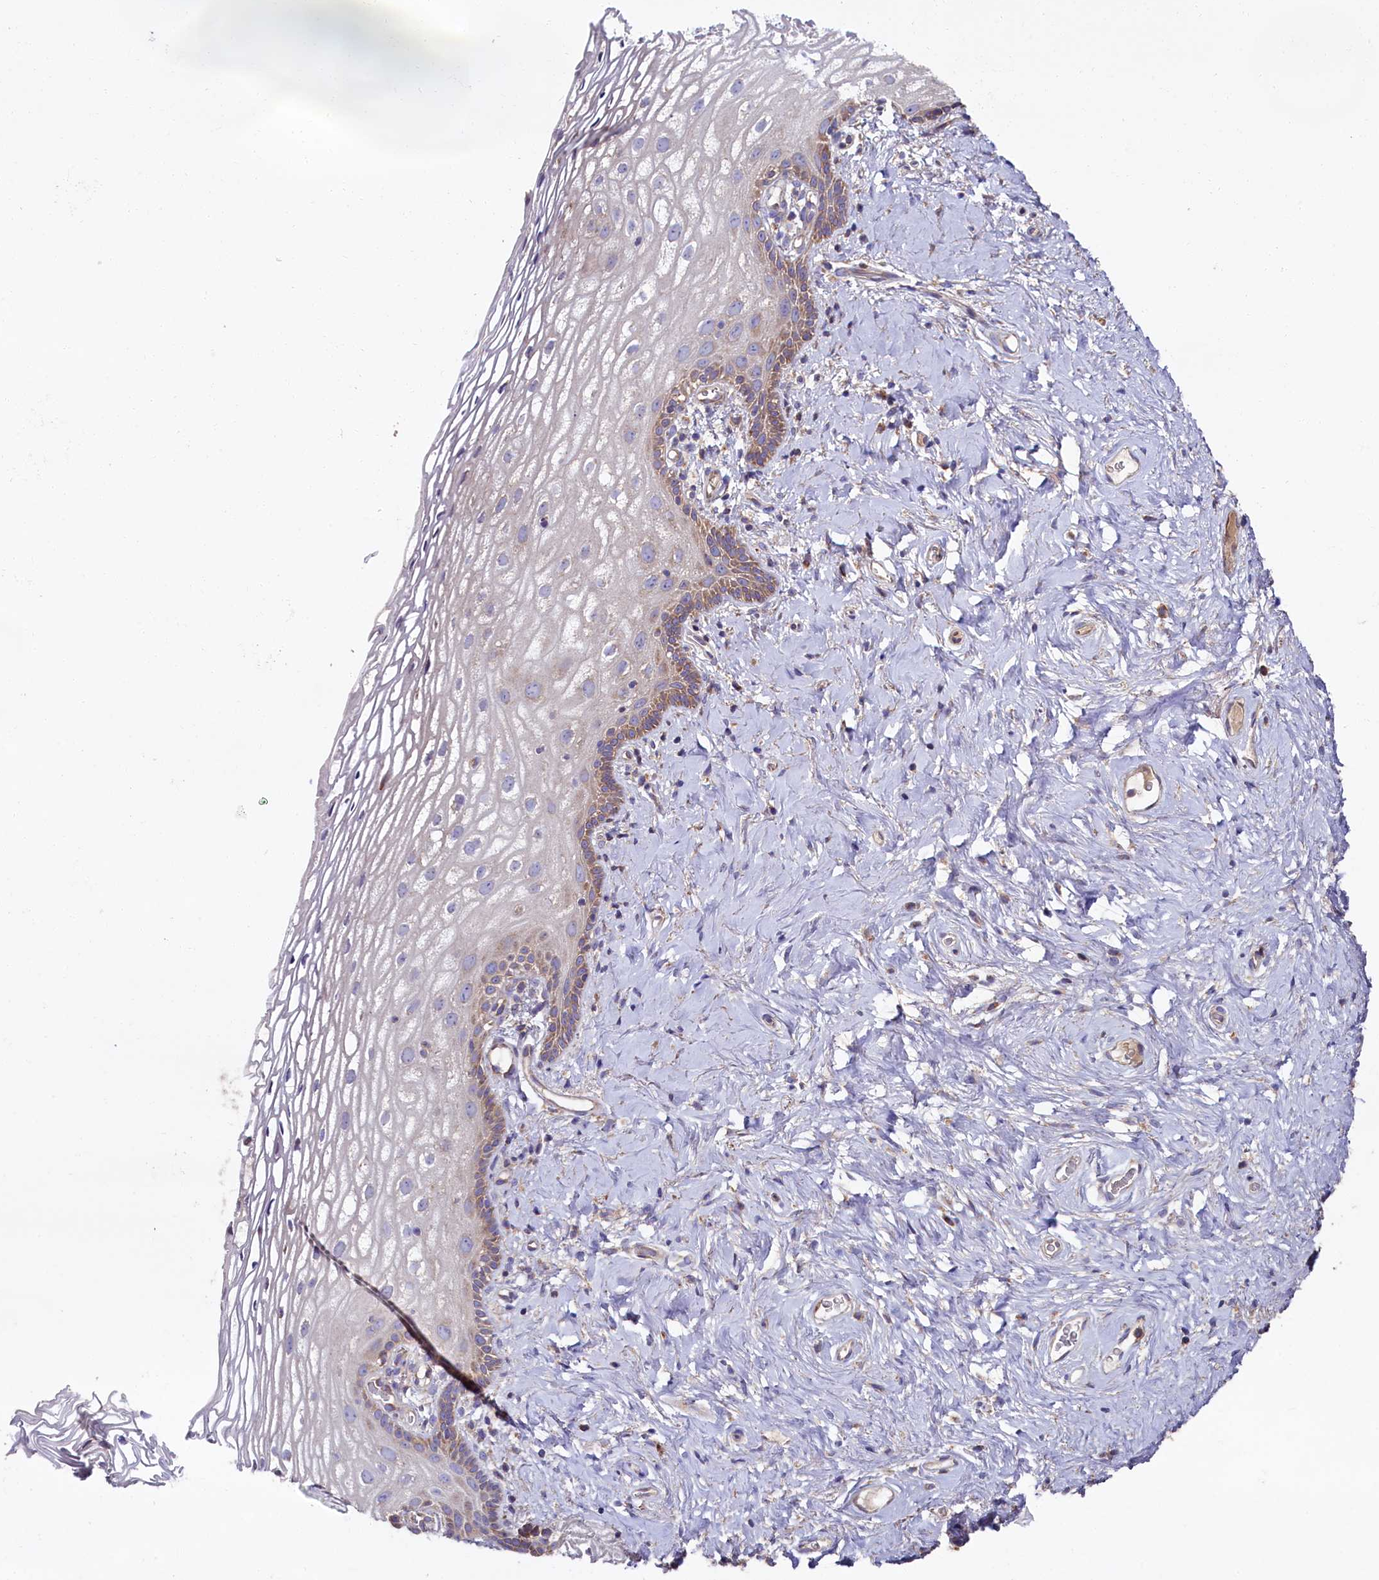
{"staining": {"intensity": "weak", "quantity": "25%-75%", "location": "cytoplasmic/membranous"}, "tissue": "vagina", "cell_type": "Squamous epithelial cells", "image_type": "normal", "snomed": [{"axis": "morphology", "description": "Normal tissue, NOS"}, {"axis": "morphology", "description": "Adenocarcinoma, NOS"}, {"axis": "topography", "description": "Rectum"}, {"axis": "topography", "description": "Vagina"}], "caption": "Vagina stained with a brown dye demonstrates weak cytoplasmic/membranous positive expression in about 25%-75% of squamous epithelial cells.", "gene": "ZSWIM1", "patient": {"sex": "female", "age": 71}}